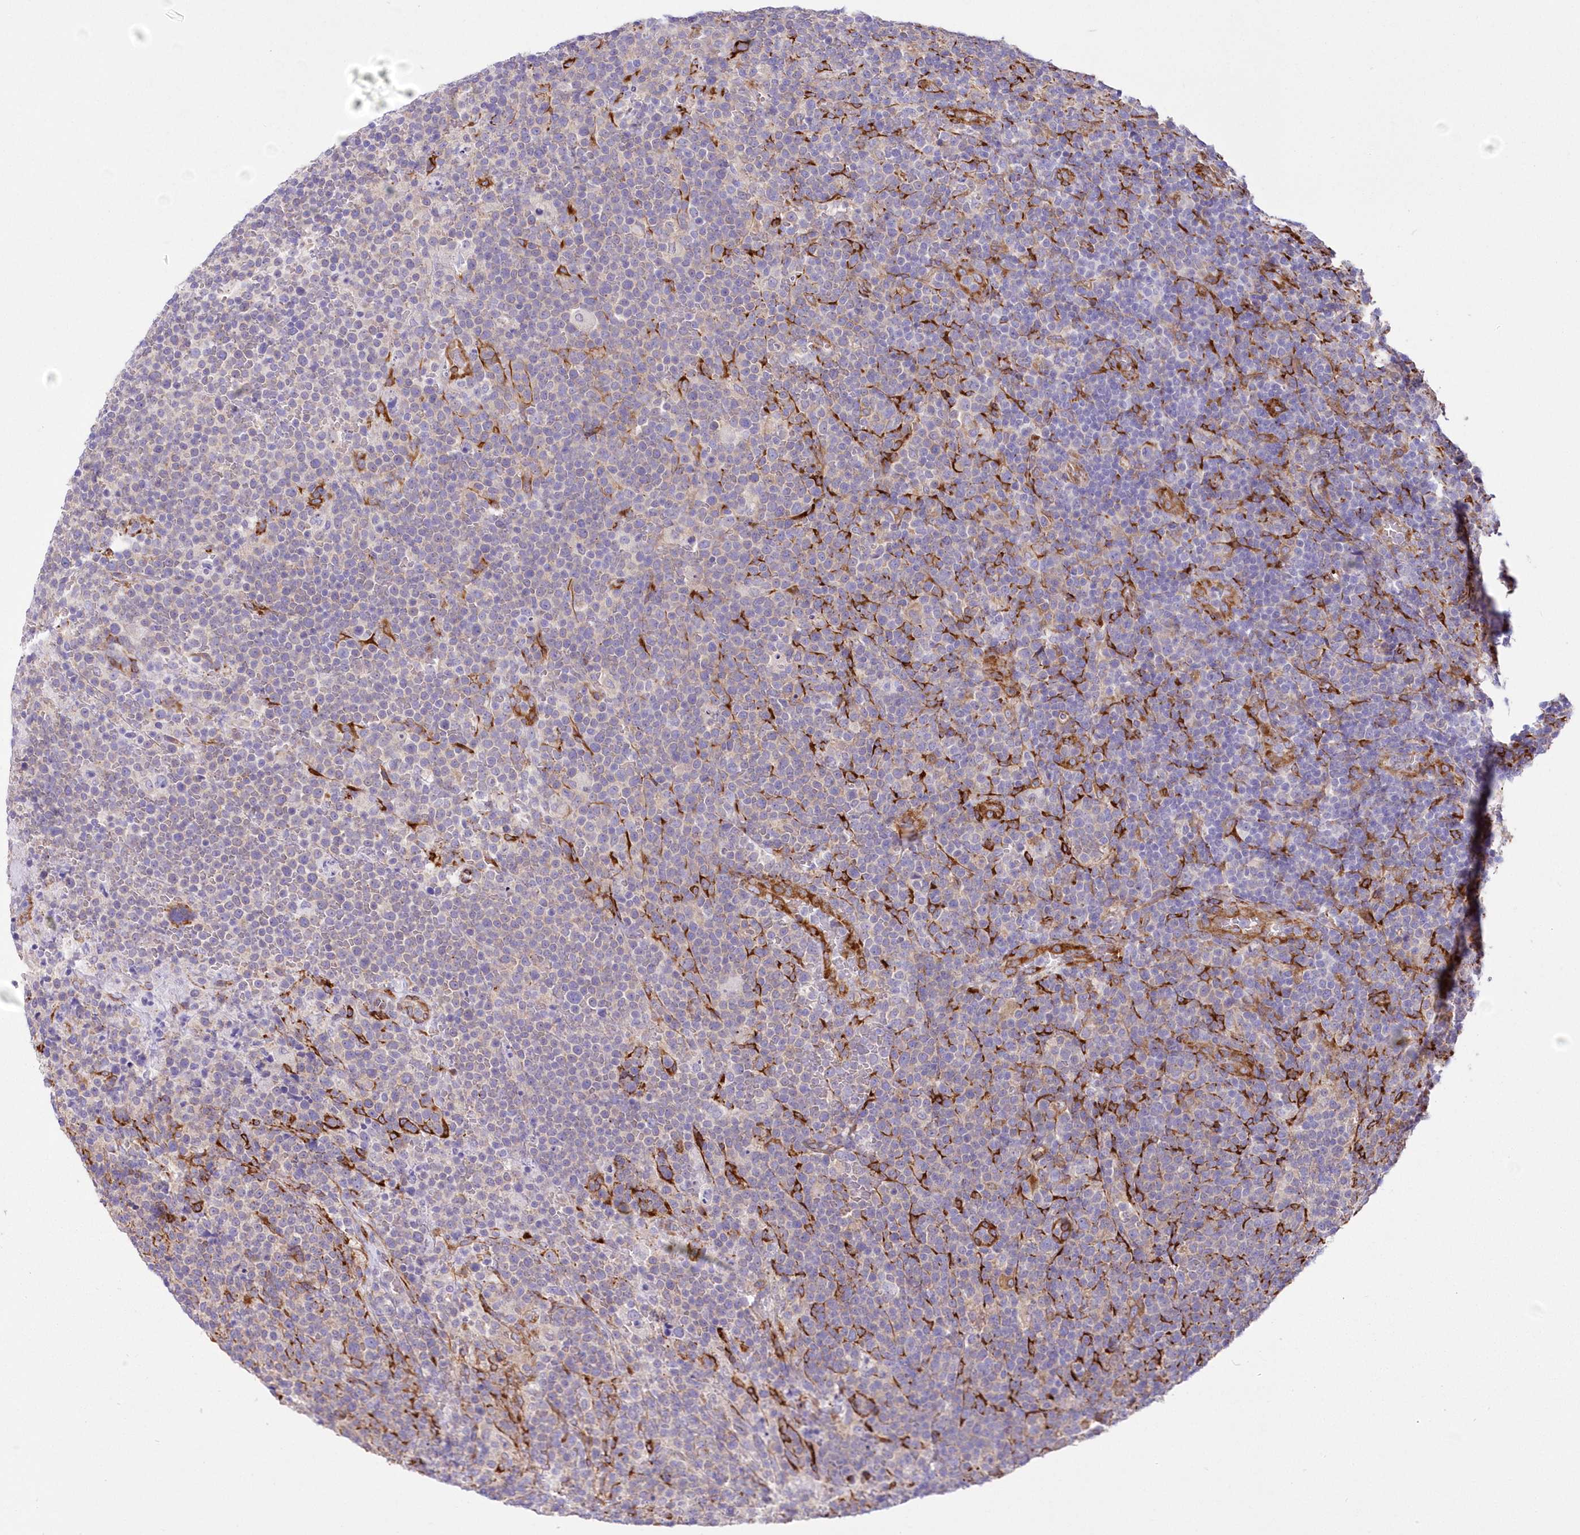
{"staining": {"intensity": "negative", "quantity": "none", "location": "none"}, "tissue": "lymphoma", "cell_type": "Tumor cells", "image_type": "cancer", "snomed": [{"axis": "morphology", "description": "Malignant lymphoma, non-Hodgkin's type, High grade"}, {"axis": "topography", "description": "Lymph node"}], "caption": "Tumor cells show no significant positivity in lymphoma.", "gene": "YTHDC2", "patient": {"sex": "male", "age": 61}}